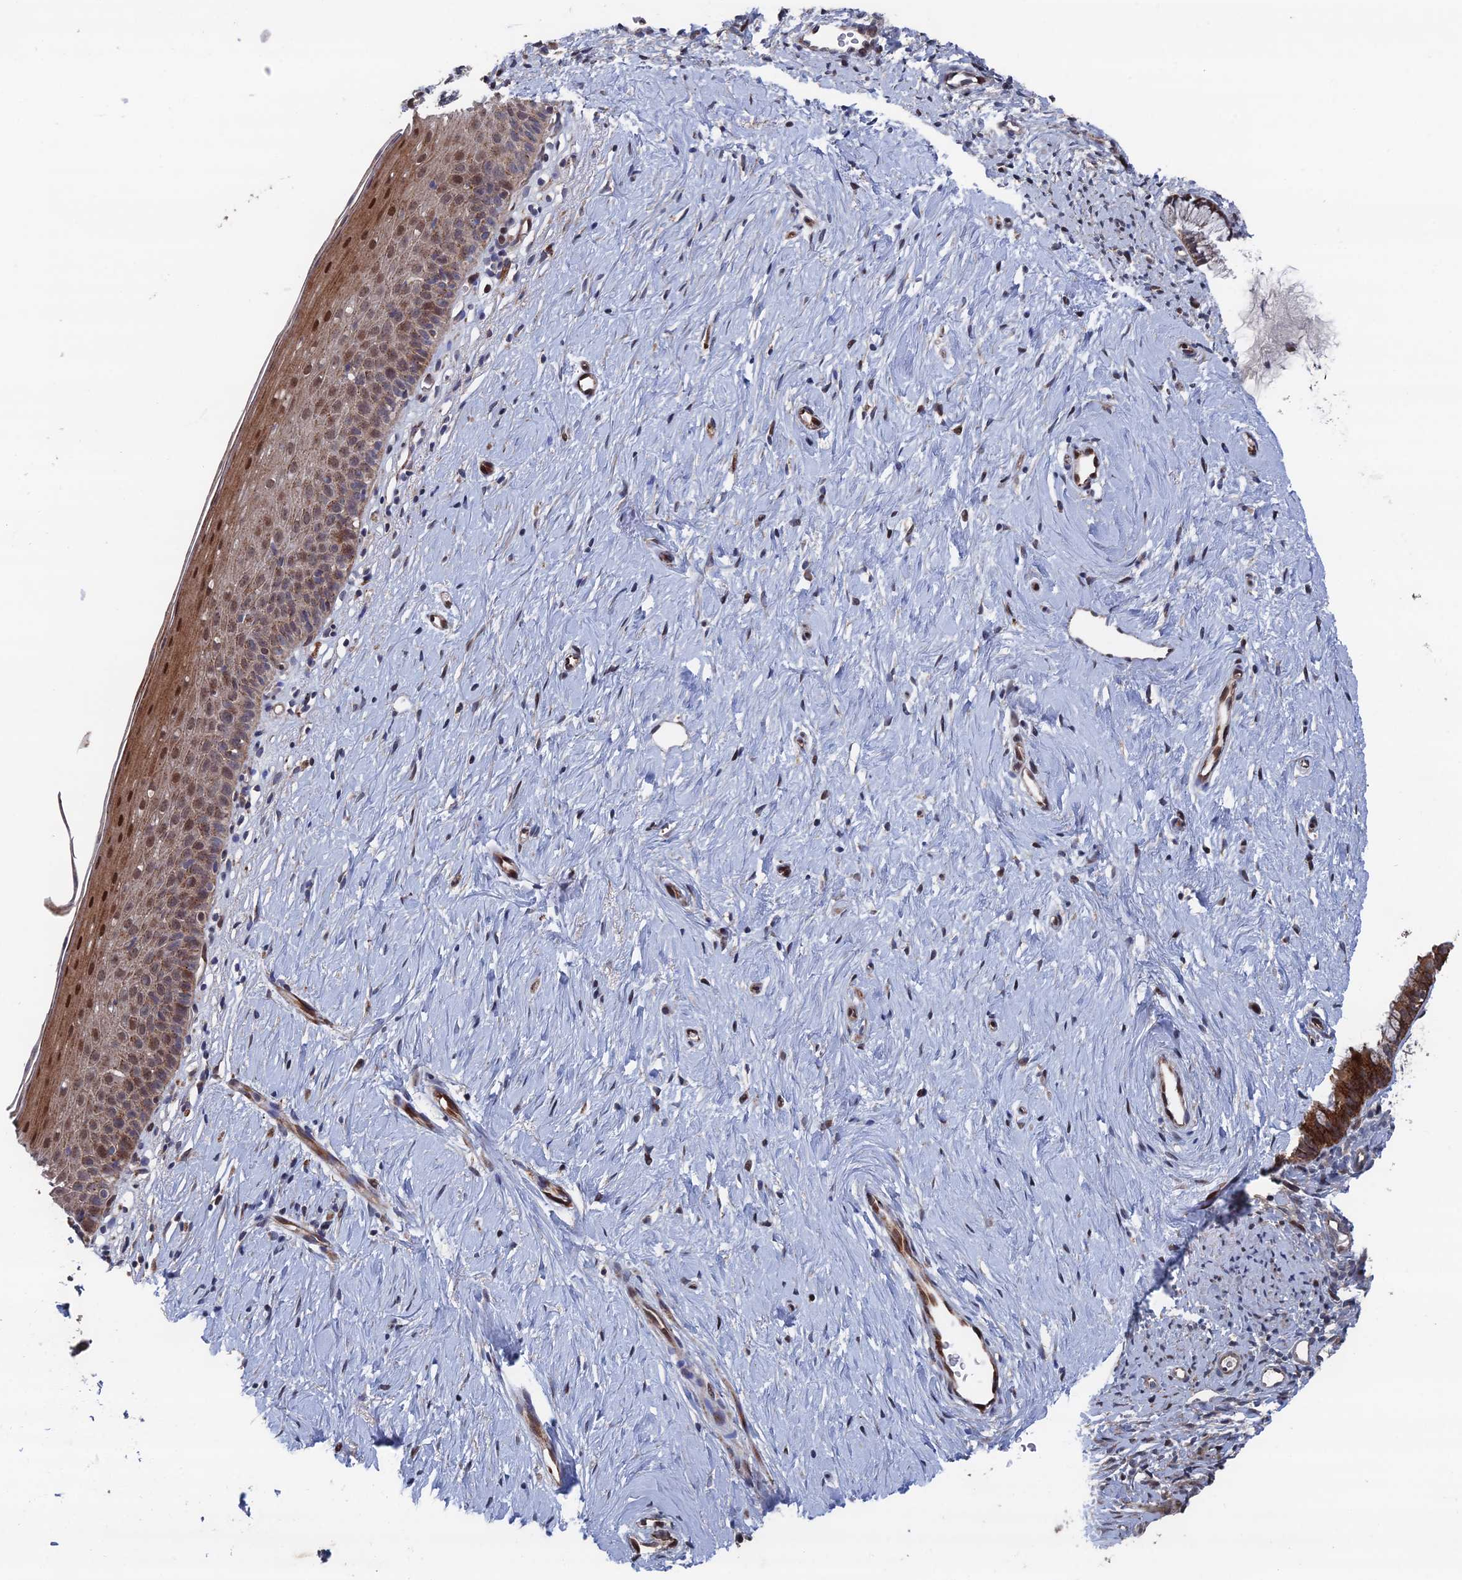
{"staining": {"intensity": "moderate", "quantity": "25%-75%", "location": "cytoplasmic/membranous,nuclear"}, "tissue": "cervix", "cell_type": "Glandular cells", "image_type": "normal", "snomed": [{"axis": "morphology", "description": "Normal tissue, NOS"}, {"axis": "topography", "description": "Cervix"}], "caption": "Immunohistochemistry (DAB (3,3'-diaminobenzidine)) staining of benign human cervix reveals moderate cytoplasmic/membranous,nuclear protein positivity in about 25%-75% of glandular cells. The staining was performed using DAB (3,3'-diaminobenzidine) to visualize the protein expression in brown, while the nuclei were stained in blue with hematoxylin (Magnification: 20x).", "gene": "GTF2IRD1", "patient": {"sex": "female", "age": 57}}